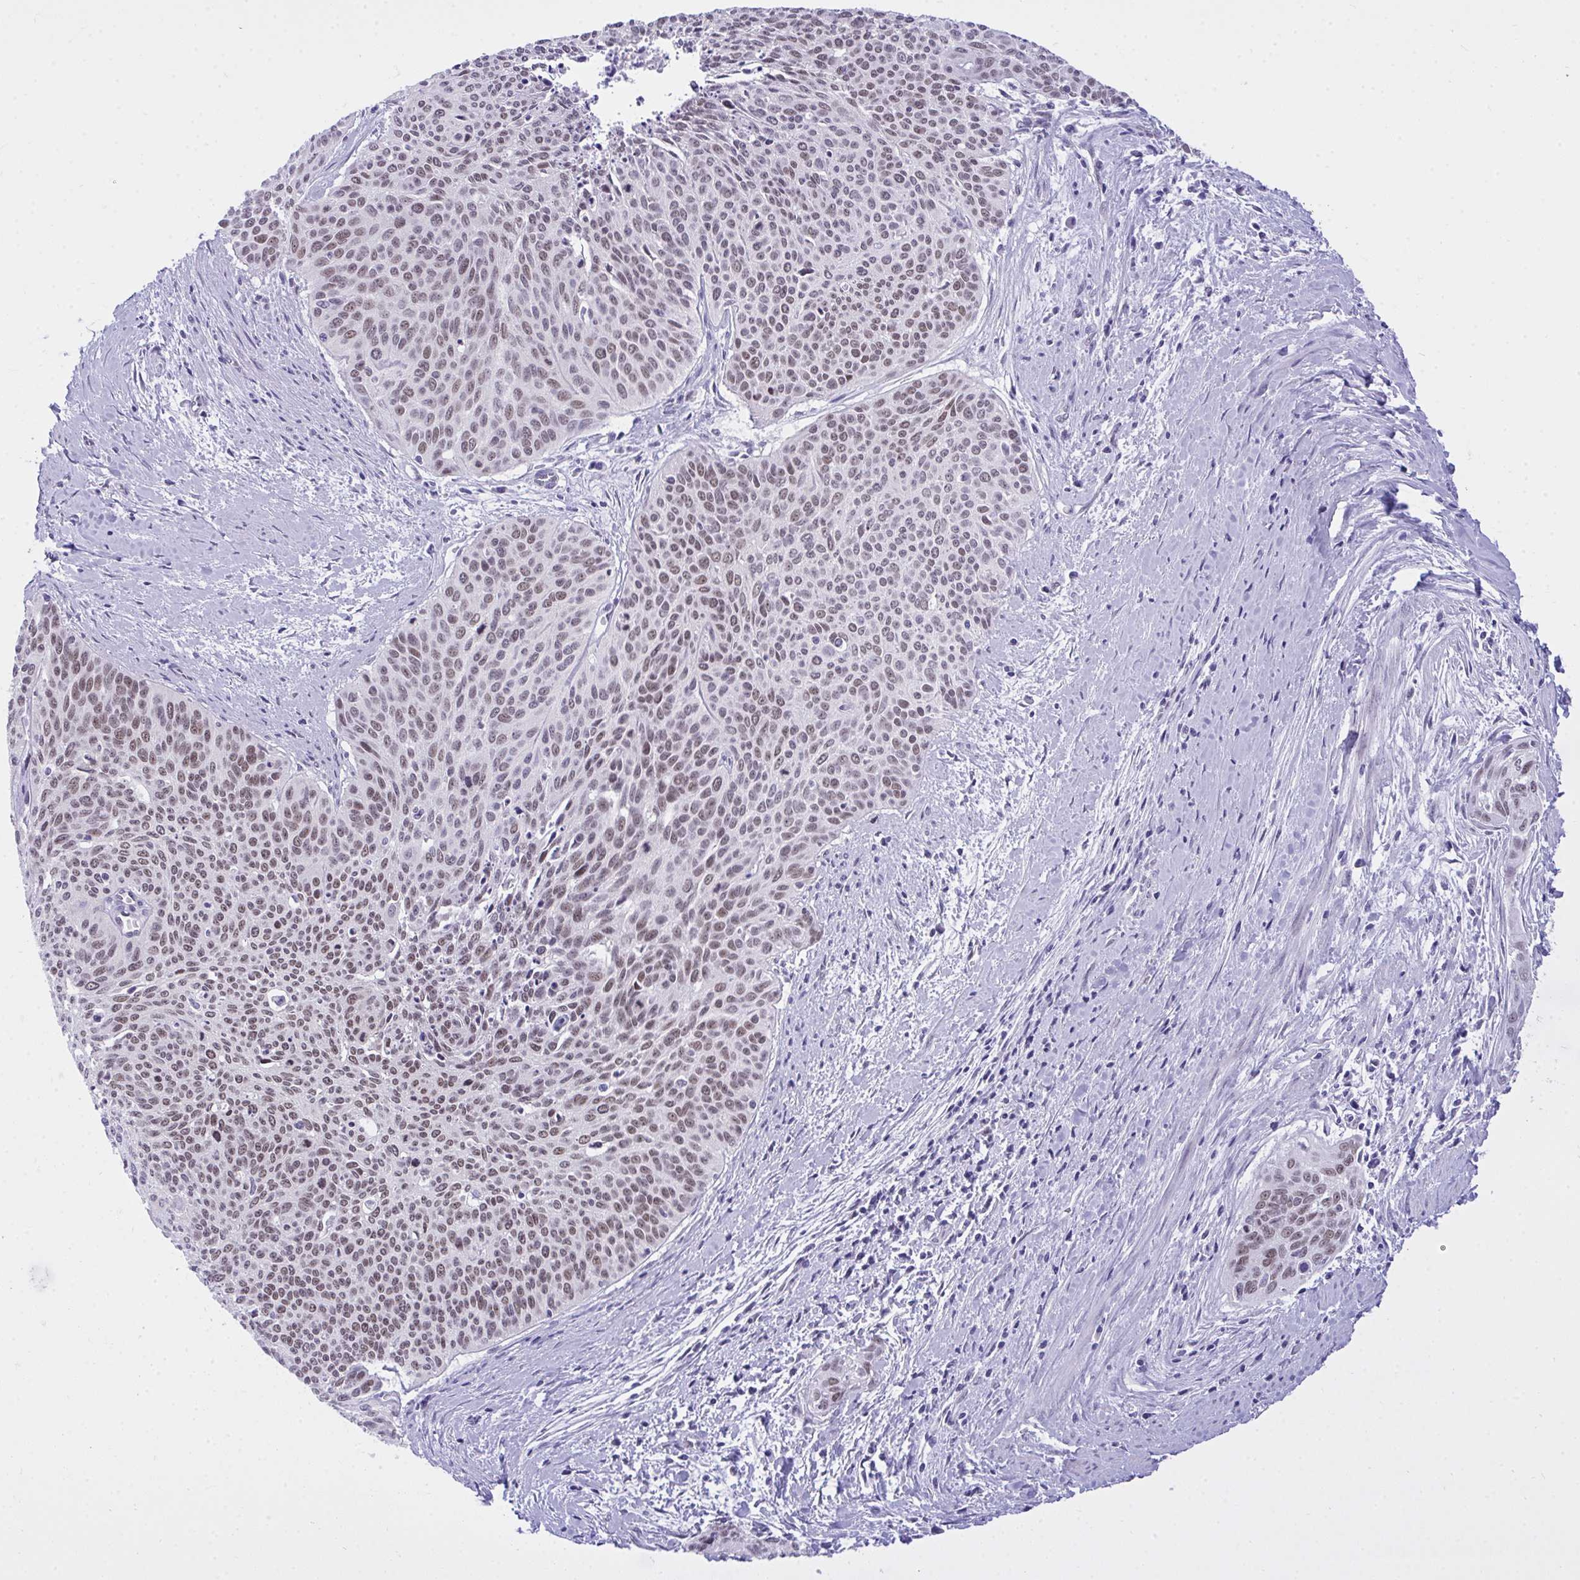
{"staining": {"intensity": "weak", "quantity": ">75%", "location": "nuclear"}, "tissue": "cervical cancer", "cell_type": "Tumor cells", "image_type": "cancer", "snomed": [{"axis": "morphology", "description": "Squamous cell carcinoma, NOS"}, {"axis": "topography", "description": "Cervix"}], "caption": "DAB immunohistochemical staining of cervical cancer (squamous cell carcinoma) demonstrates weak nuclear protein positivity in about >75% of tumor cells.", "gene": "TEAD4", "patient": {"sex": "female", "age": 55}}